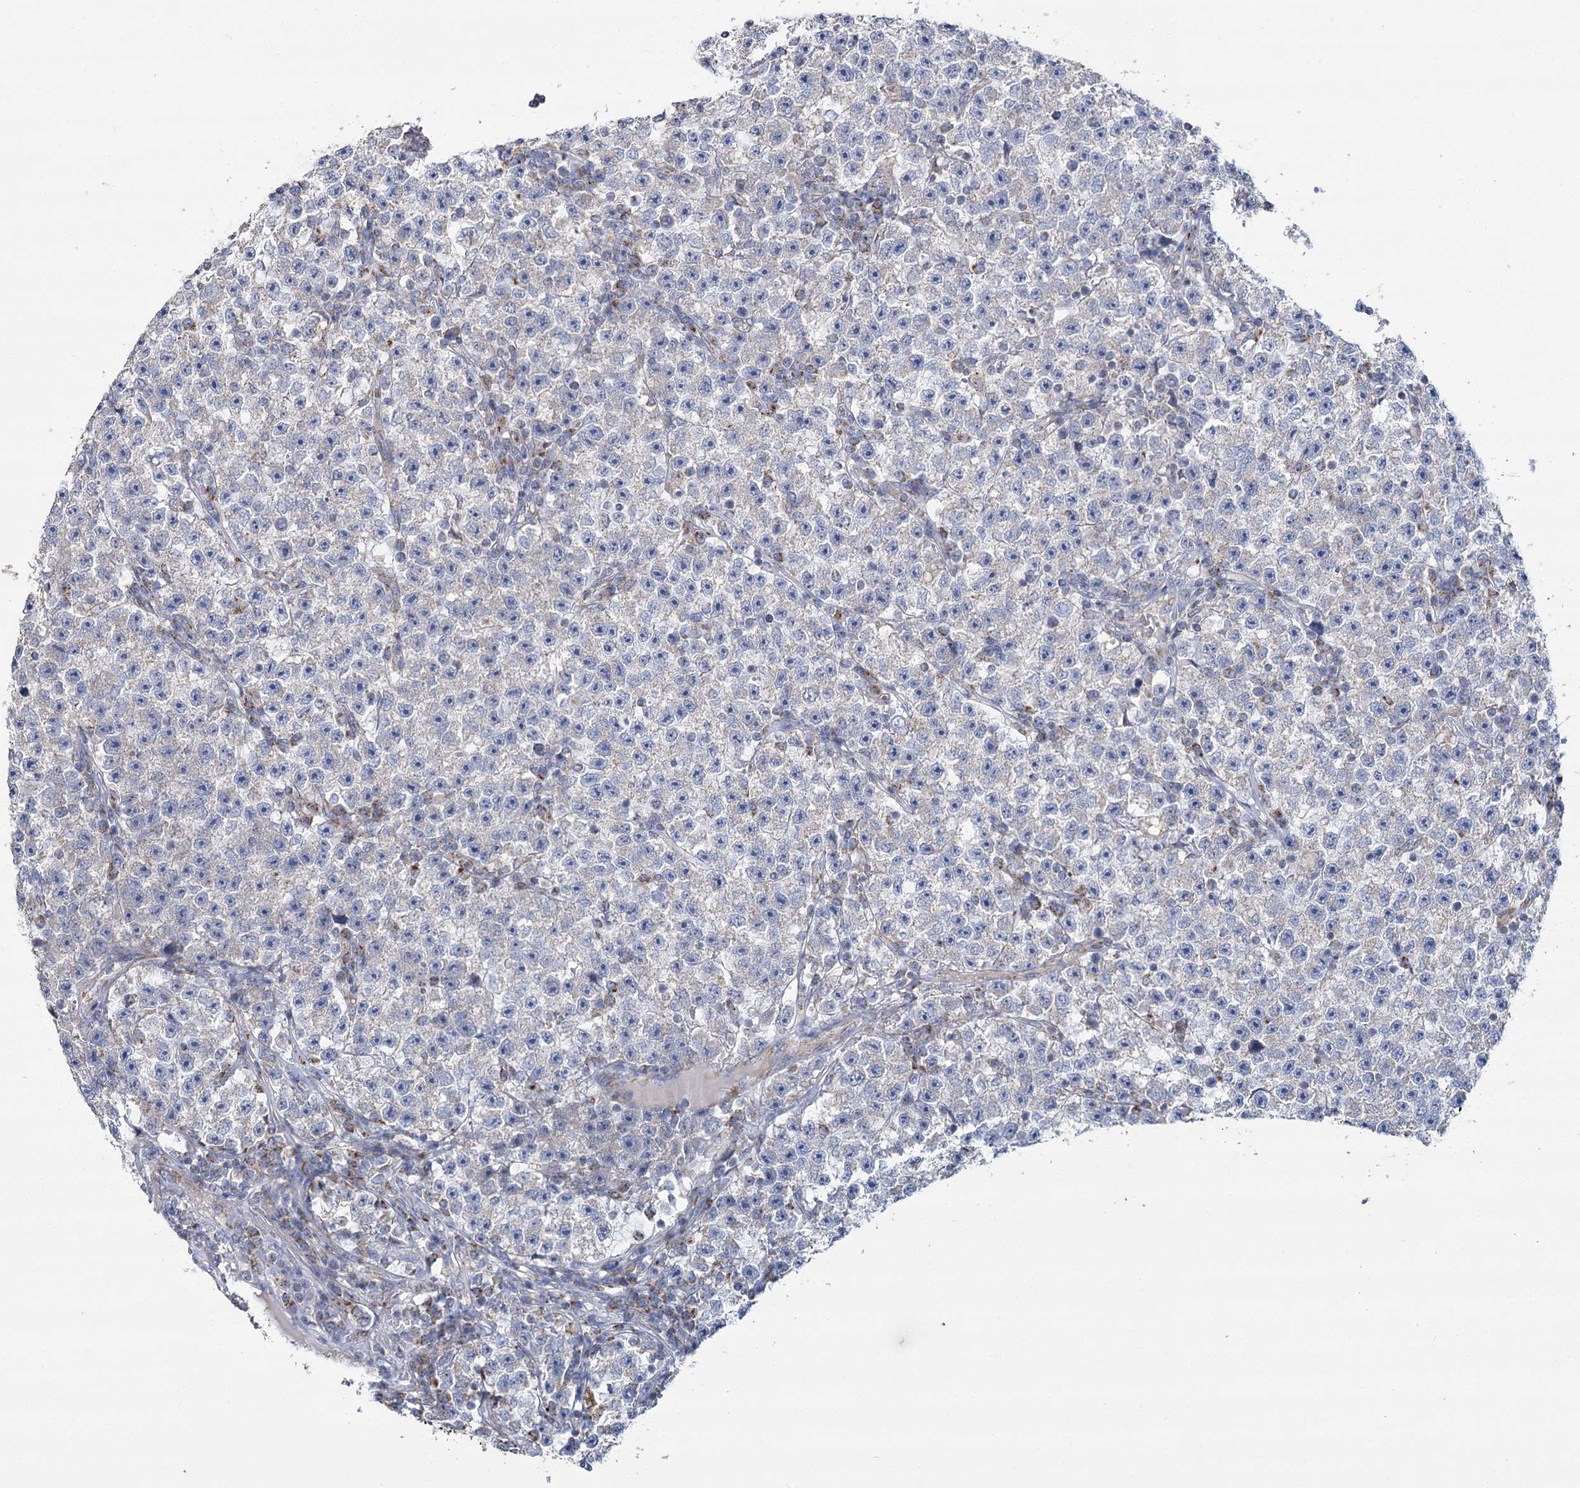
{"staining": {"intensity": "negative", "quantity": "none", "location": "none"}, "tissue": "testis cancer", "cell_type": "Tumor cells", "image_type": "cancer", "snomed": [{"axis": "morphology", "description": "Seminoma, NOS"}, {"axis": "topography", "description": "Testis"}], "caption": "A histopathology image of human testis cancer is negative for staining in tumor cells.", "gene": "SNX7", "patient": {"sex": "male", "age": 22}}